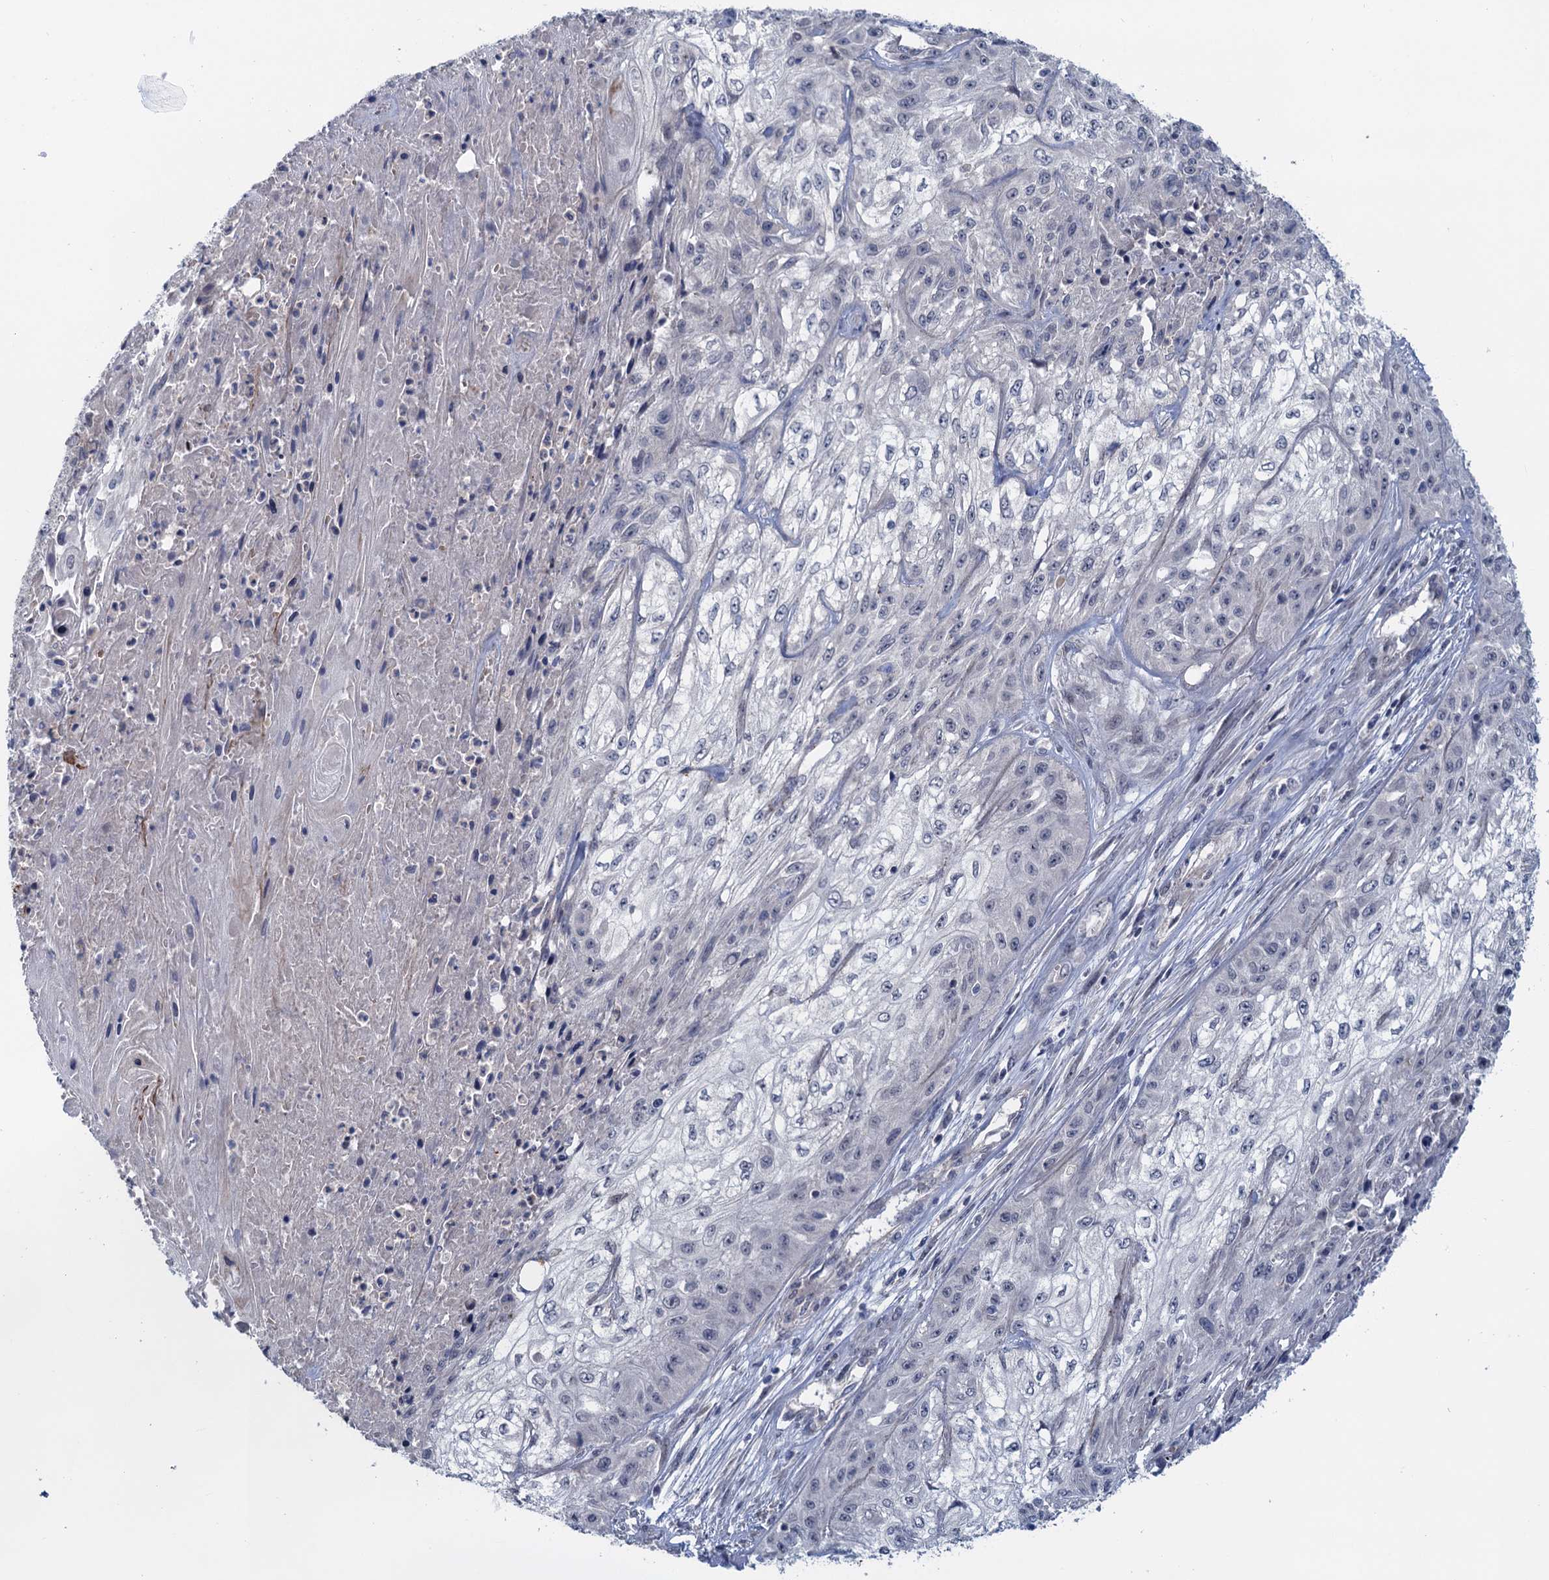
{"staining": {"intensity": "negative", "quantity": "none", "location": "none"}, "tissue": "skin cancer", "cell_type": "Tumor cells", "image_type": "cancer", "snomed": [{"axis": "morphology", "description": "Squamous cell carcinoma, NOS"}, {"axis": "morphology", "description": "Squamous cell carcinoma, metastatic, NOS"}, {"axis": "topography", "description": "Skin"}, {"axis": "topography", "description": "Lymph node"}], "caption": "Histopathology image shows no protein positivity in tumor cells of skin cancer (metastatic squamous cell carcinoma) tissue.", "gene": "MYO16", "patient": {"sex": "male", "age": 75}}